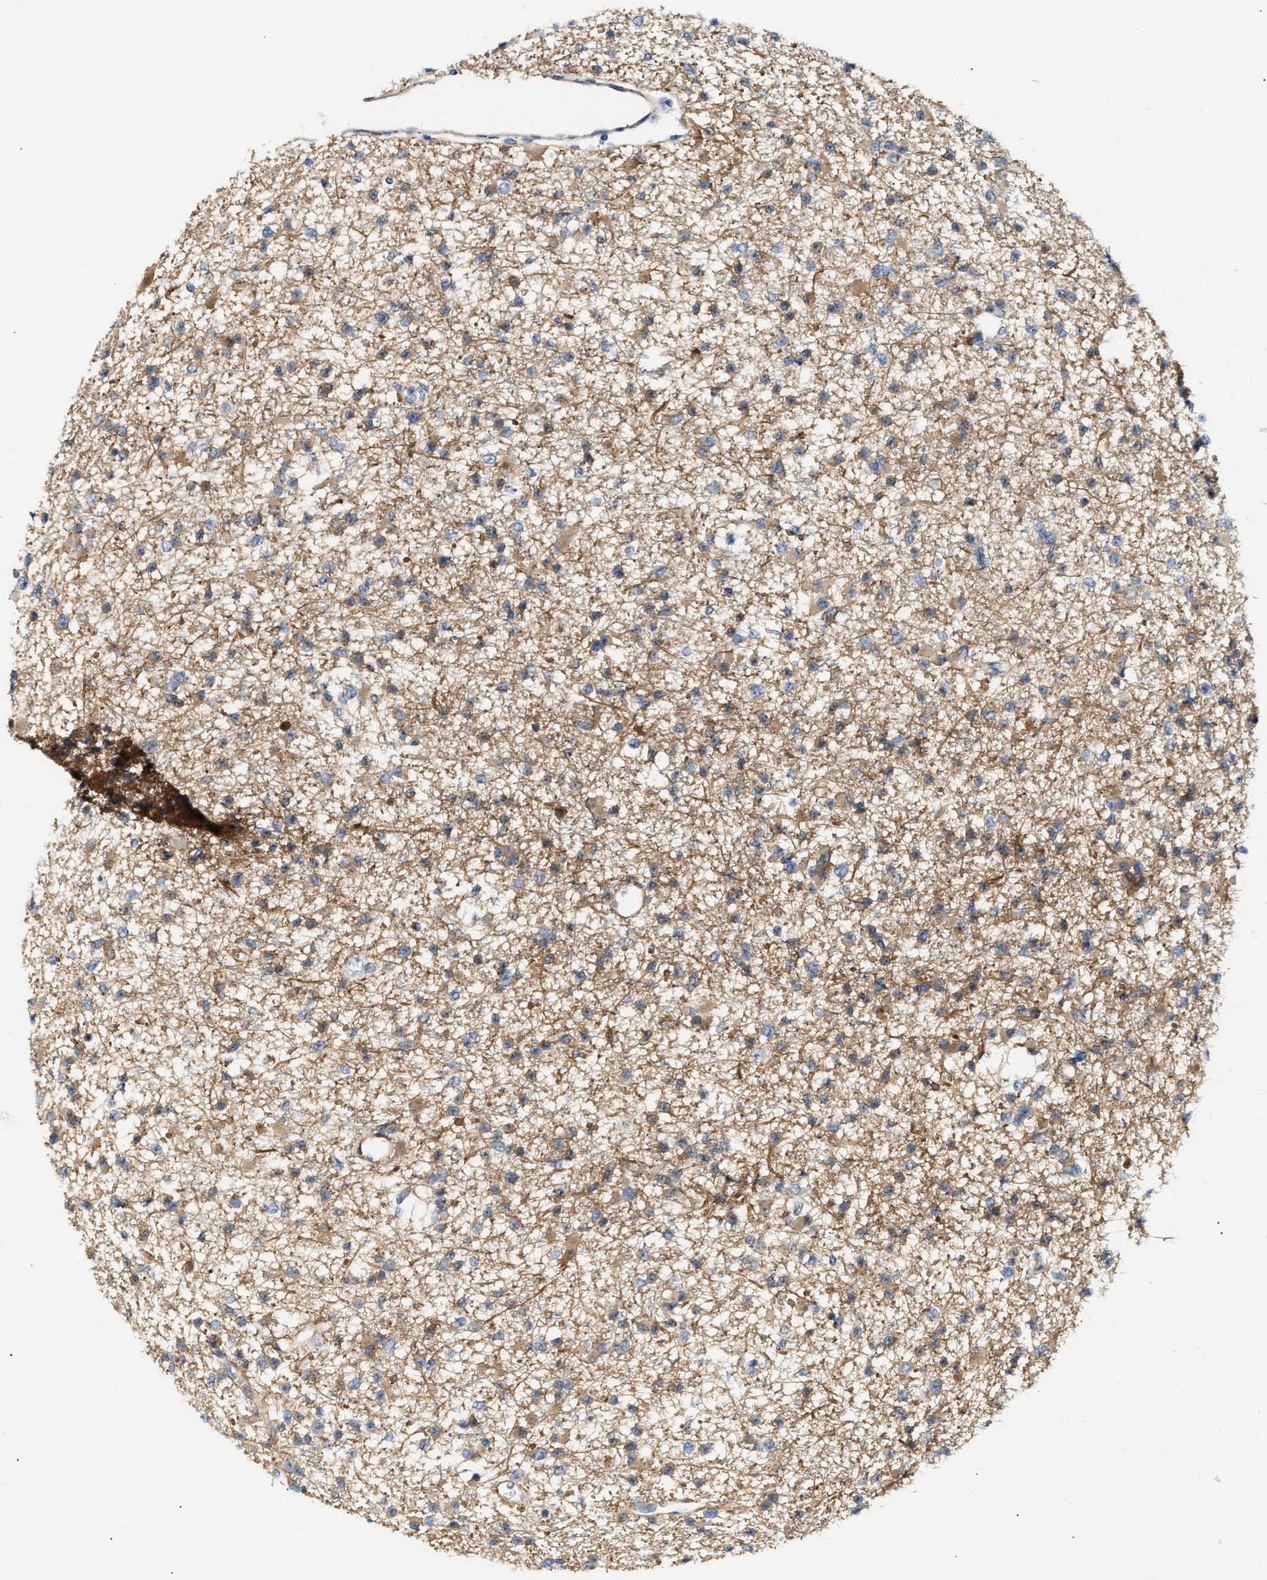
{"staining": {"intensity": "moderate", "quantity": "25%-75%", "location": "cytoplasmic/membranous"}, "tissue": "glioma", "cell_type": "Tumor cells", "image_type": "cancer", "snomed": [{"axis": "morphology", "description": "Glioma, malignant, Low grade"}, {"axis": "topography", "description": "Brain"}], "caption": "Immunohistochemistry (IHC) (DAB) staining of glioma shows moderate cytoplasmic/membranous protein expression in approximately 25%-75% of tumor cells.", "gene": "FHL1", "patient": {"sex": "female", "age": 22}}